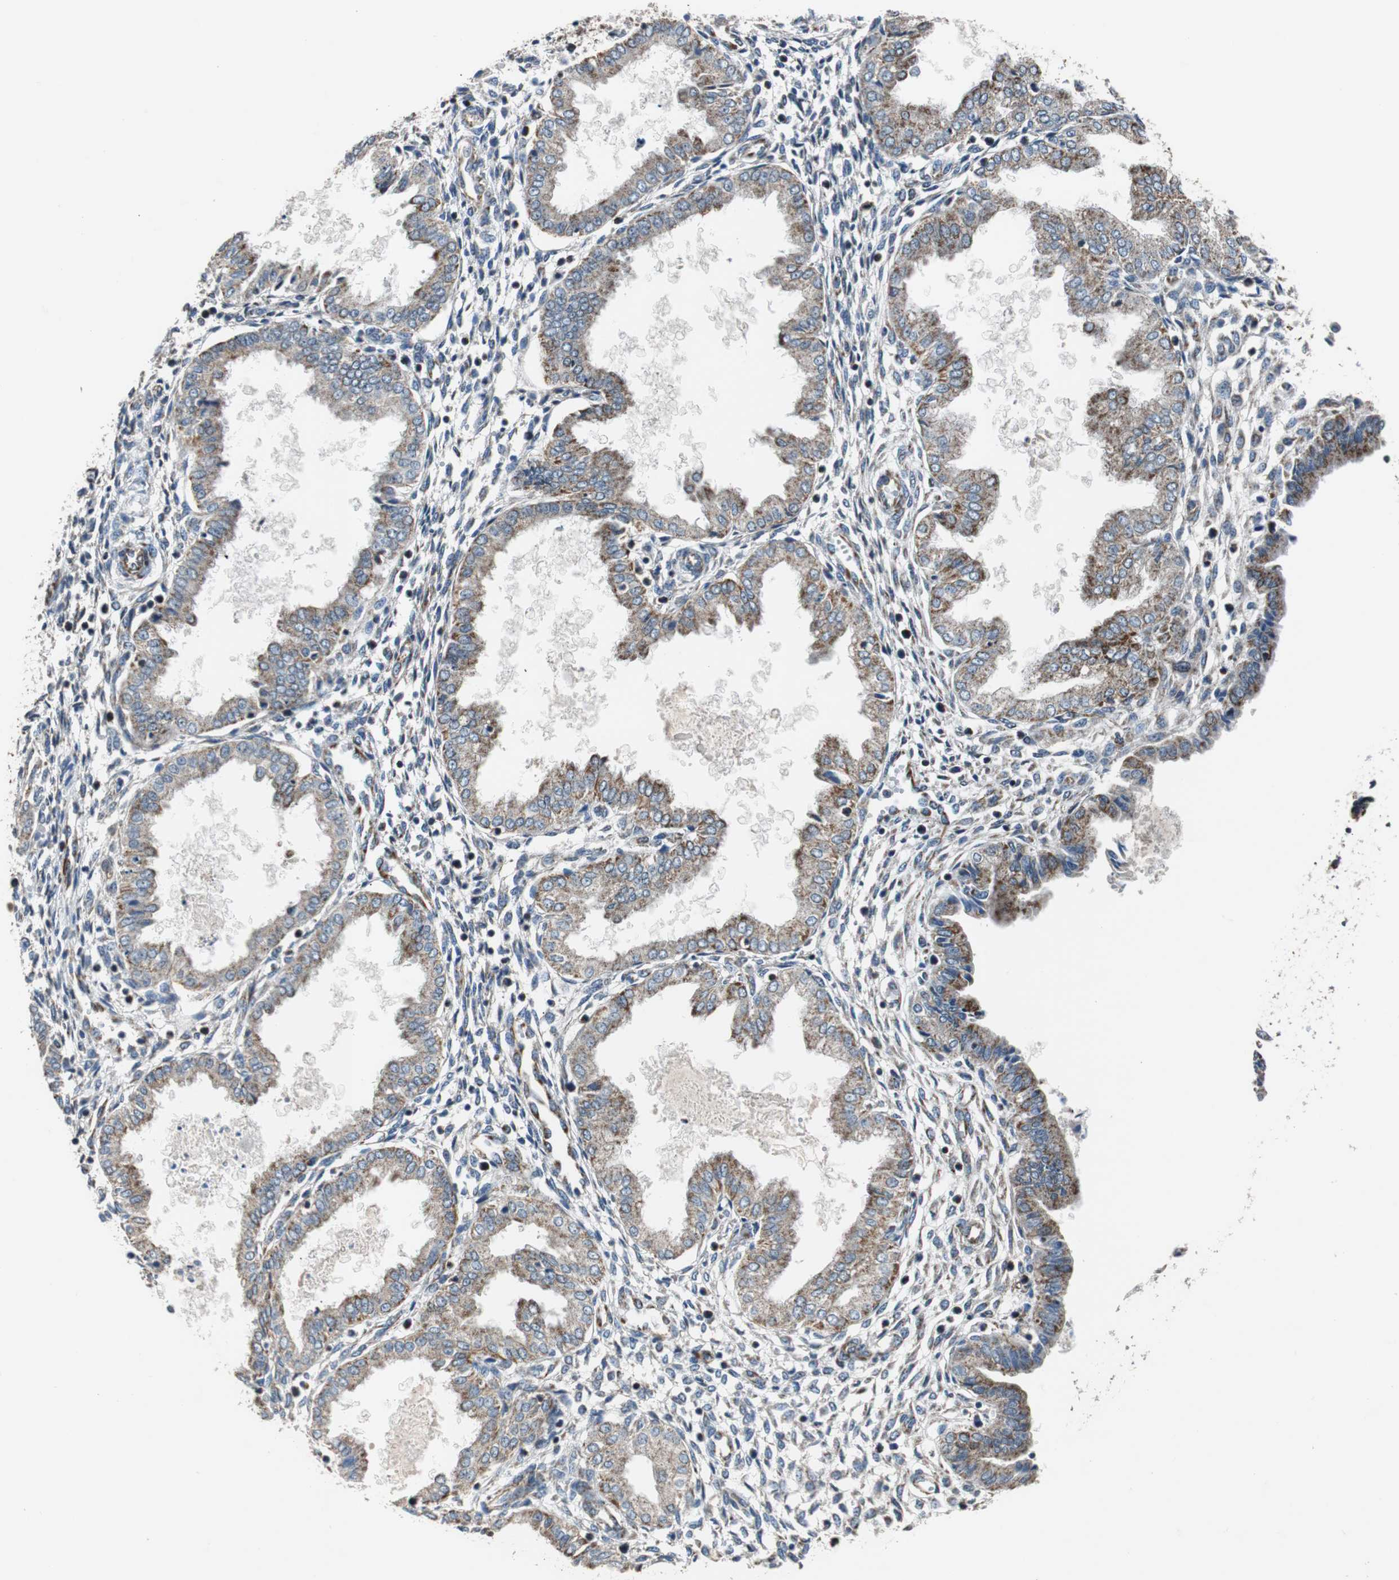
{"staining": {"intensity": "moderate", "quantity": "25%-75%", "location": "cytoplasmic/membranous"}, "tissue": "endometrium", "cell_type": "Cells in endometrial stroma", "image_type": "normal", "snomed": [{"axis": "morphology", "description": "Normal tissue, NOS"}, {"axis": "topography", "description": "Endometrium"}], "caption": "High-magnification brightfield microscopy of benign endometrium stained with DAB (3,3'-diaminobenzidine) (brown) and counterstained with hematoxylin (blue). cells in endometrial stroma exhibit moderate cytoplasmic/membranous positivity is seen in approximately25%-75% of cells. (DAB IHC with brightfield microscopy, high magnification).", "gene": "PITRM1", "patient": {"sex": "female", "age": 33}}